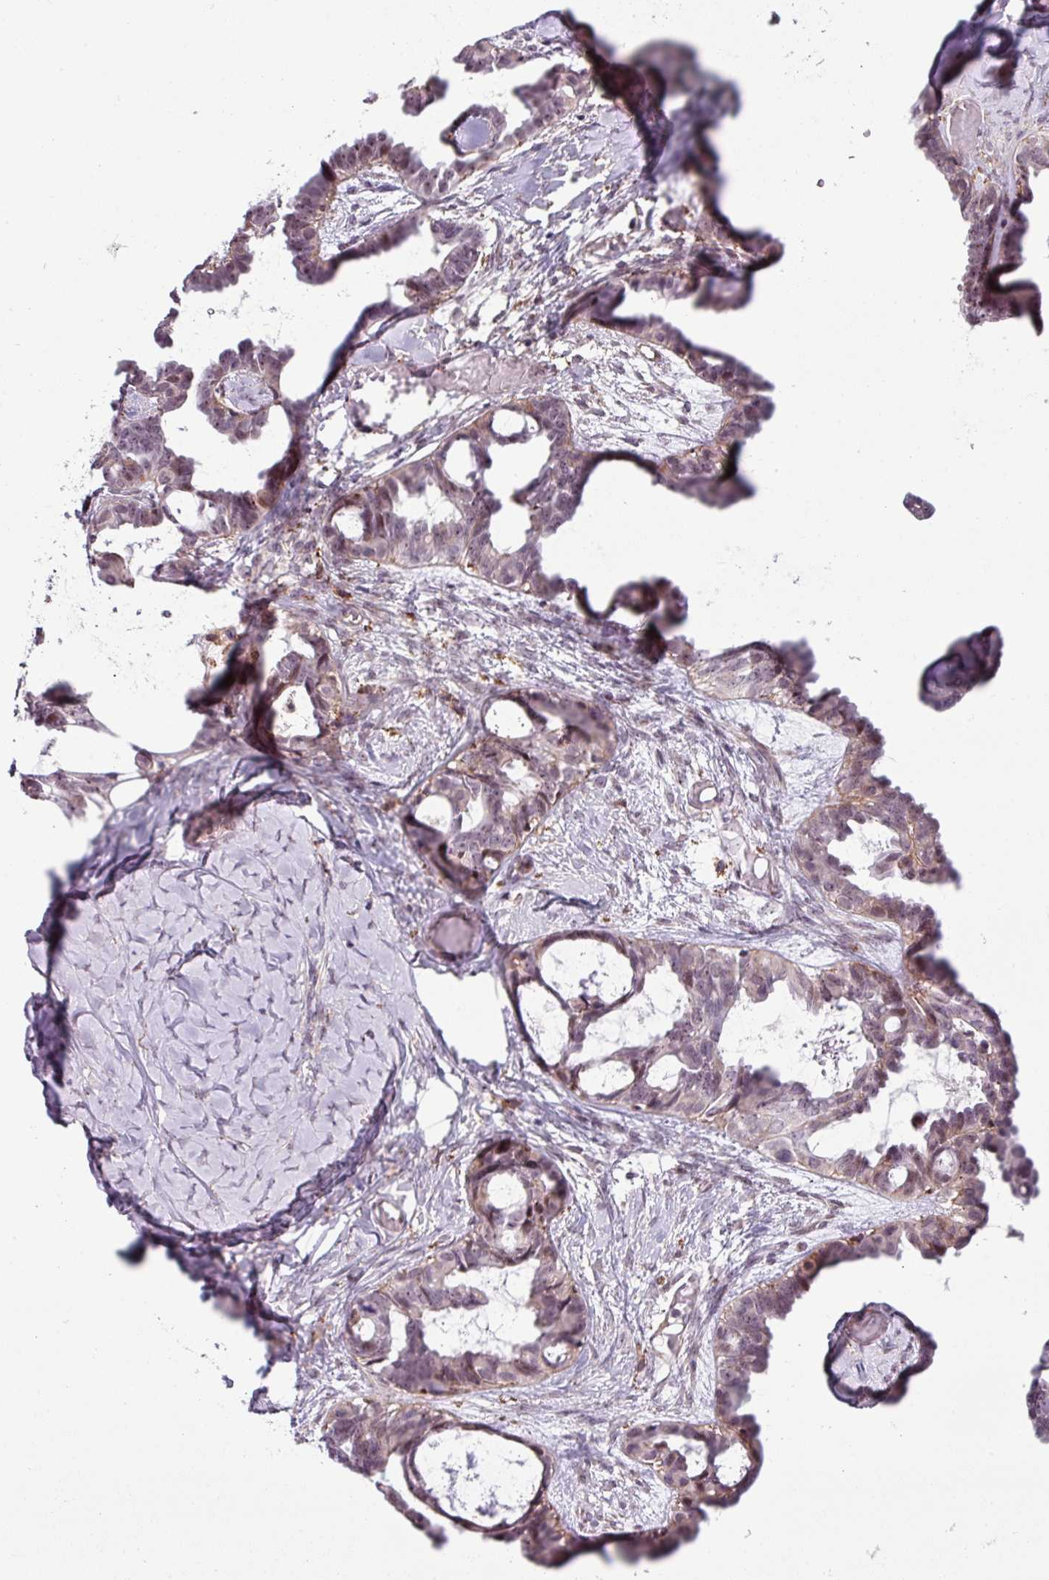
{"staining": {"intensity": "weak", "quantity": "25%-75%", "location": "cytoplasmic/membranous"}, "tissue": "ovarian cancer", "cell_type": "Tumor cells", "image_type": "cancer", "snomed": [{"axis": "morphology", "description": "Cystadenocarcinoma, serous, NOS"}, {"axis": "topography", "description": "Ovary"}], "caption": "Tumor cells display low levels of weak cytoplasmic/membranous positivity in approximately 25%-75% of cells in ovarian serous cystadenocarcinoma. Nuclei are stained in blue.", "gene": "BMS1", "patient": {"sex": "female", "age": 69}}